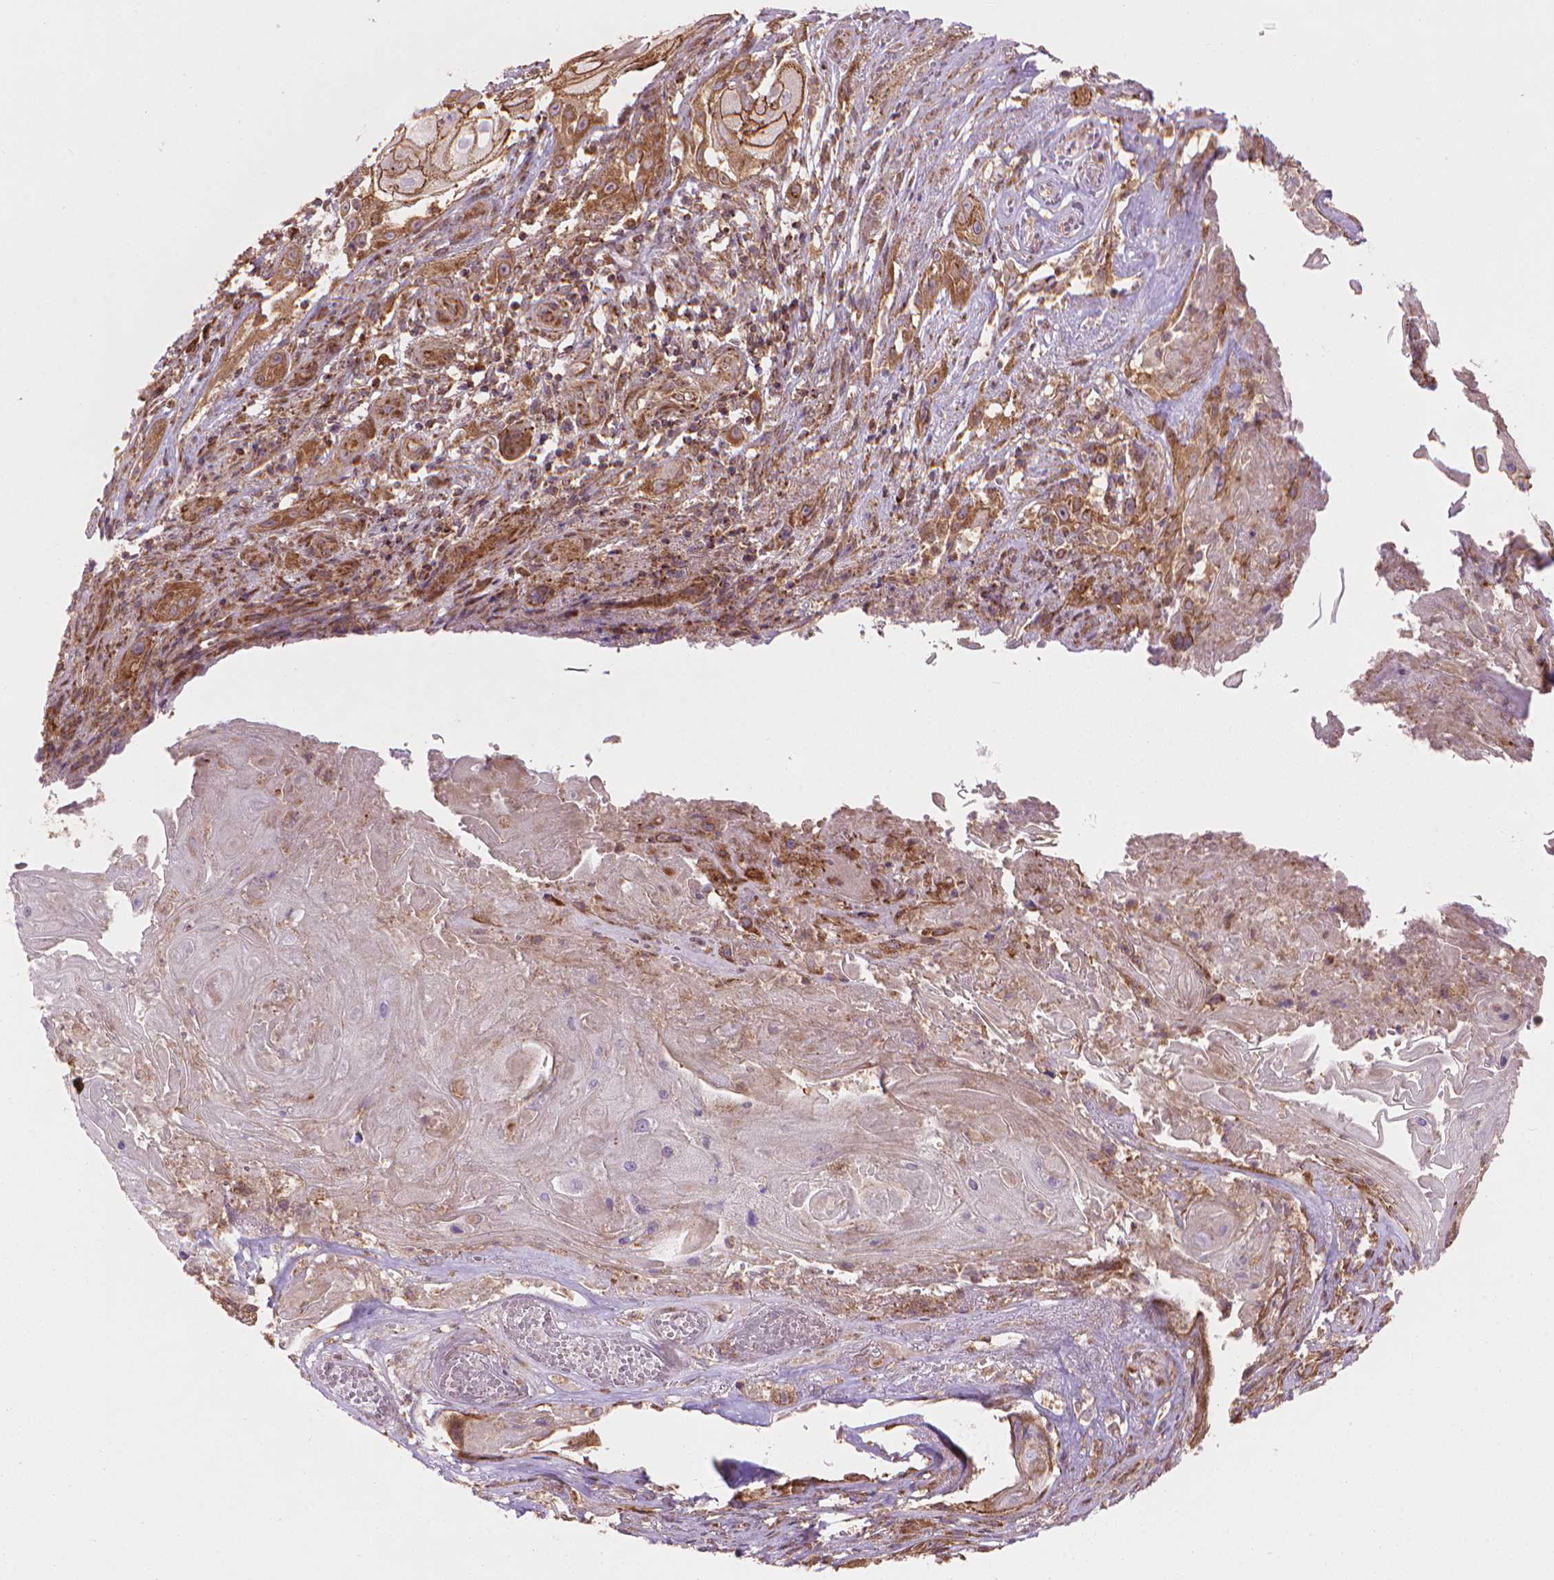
{"staining": {"intensity": "moderate", "quantity": ">75%", "location": "cytoplasmic/membranous"}, "tissue": "skin cancer", "cell_type": "Tumor cells", "image_type": "cancer", "snomed": [{"axis": "morphology", "description": "Squamous cell carcinoma, NOS"}, {"axis": "topography", "description": "Skin"}], "caption": "Brown immunohistochemical staining in human skin cancer (squamous cell carcinoma) shows moderate cytoplasmic/membranous positivity in approximately >75% of tumor cells.", "gene": "VARS2", "patient": {"sex": "male", "age": 62}}